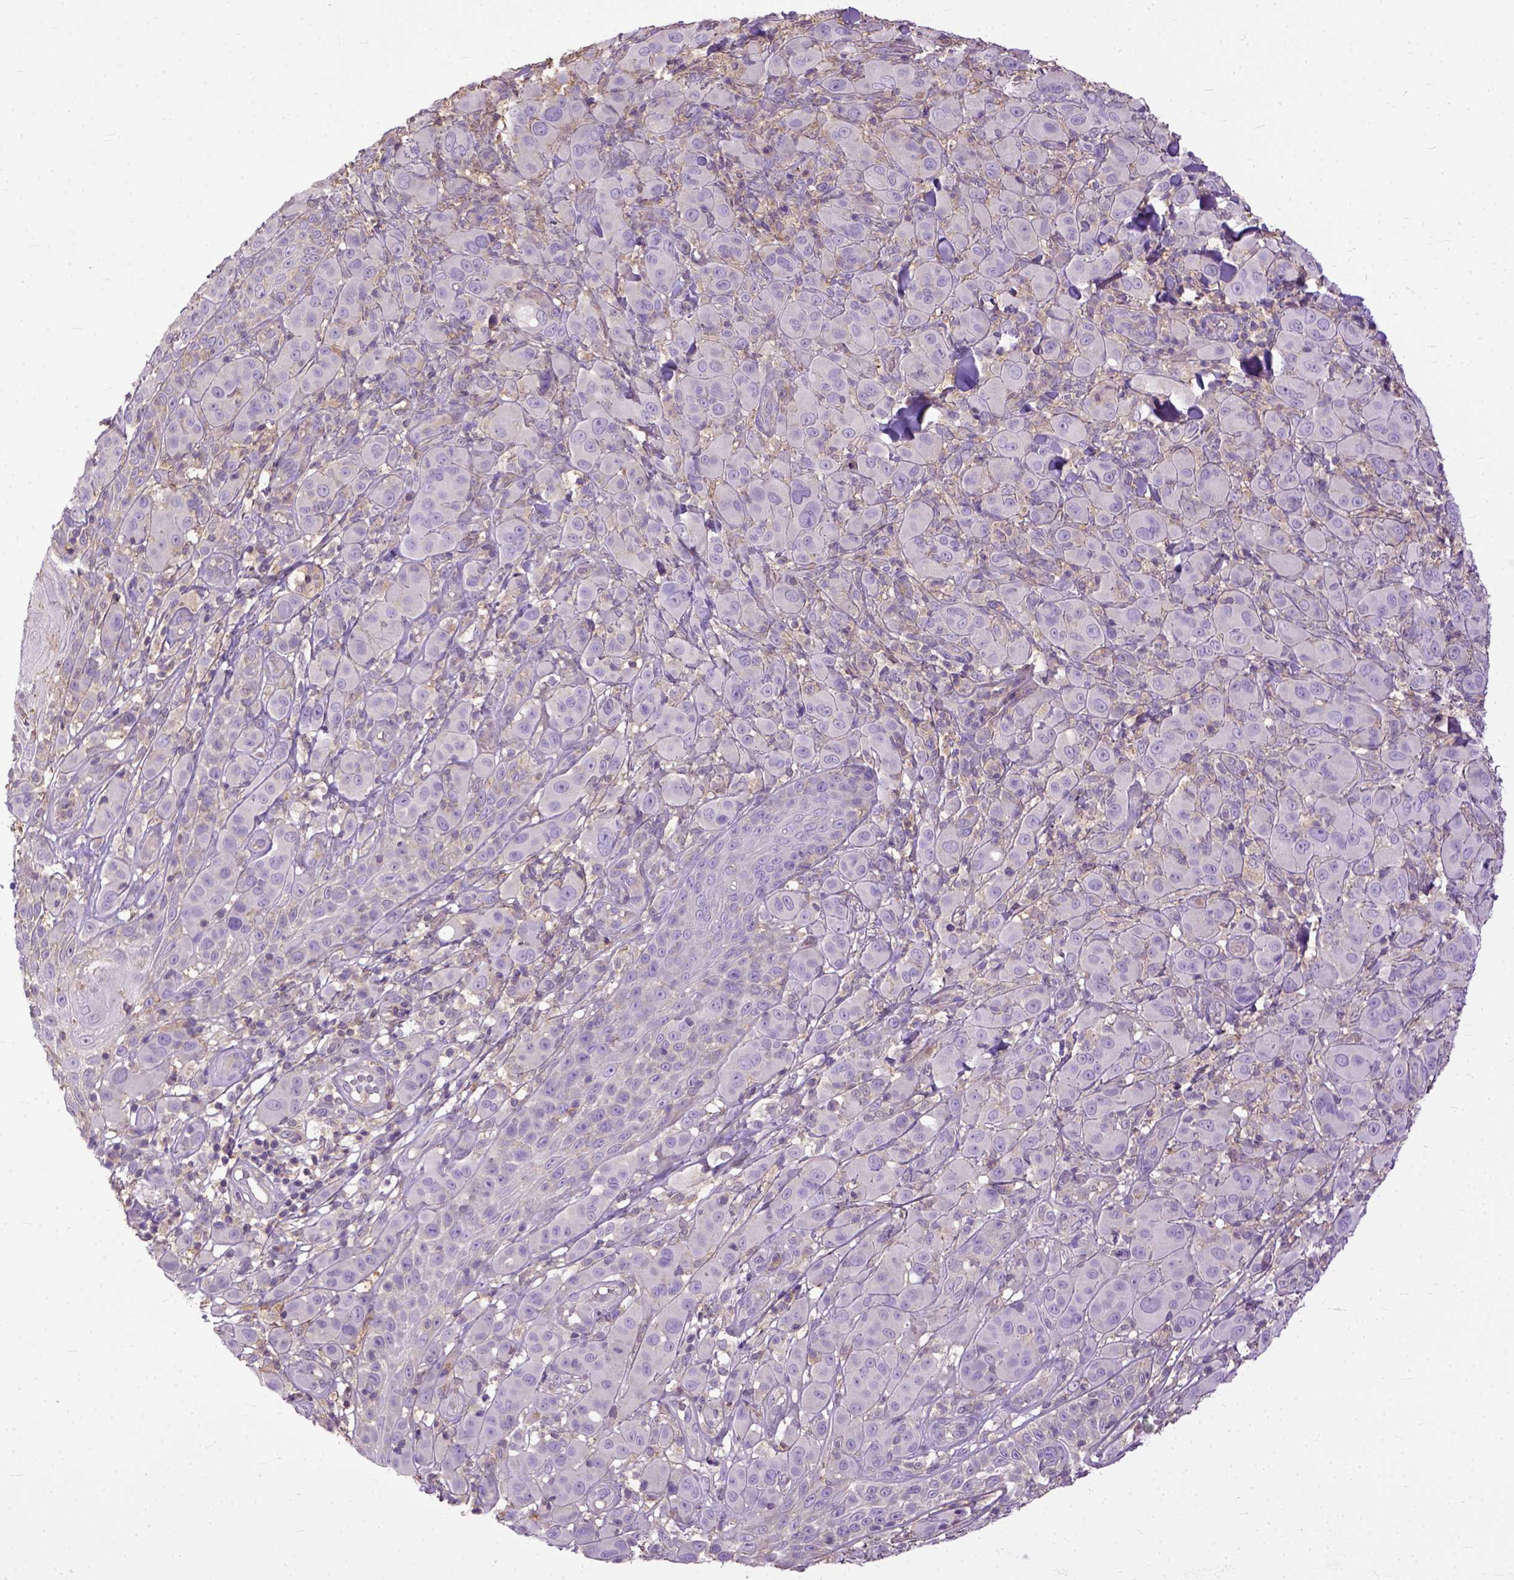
{"staining": {"intensity": "negative", "quantity": "none", "location": "none"}, "tissue": "melanoma", "cell_type": "Tumor cells", "image_type": "cancer", "snomed": [{"axis": "morphology", "description": "Malignant melanoma, NOS"}, {"axis": "topography", "description": "Skin"}], "caption": "Immunohistochemistry histopathology image of neoplastic tissue: human malignant melanoma stained with DAB (3,3'-diaminobenzidine) shows no significant protein staining in tumor cells. Brightfield microscopy of immunohistochemistry (IHC) stained with DAB (3,3'-diaminobenzidine) (brown) and hematoxylin (blue), captured at high magnification.", "gene": "NAMPT", "patient": {"sex": "female", "age": 87}}